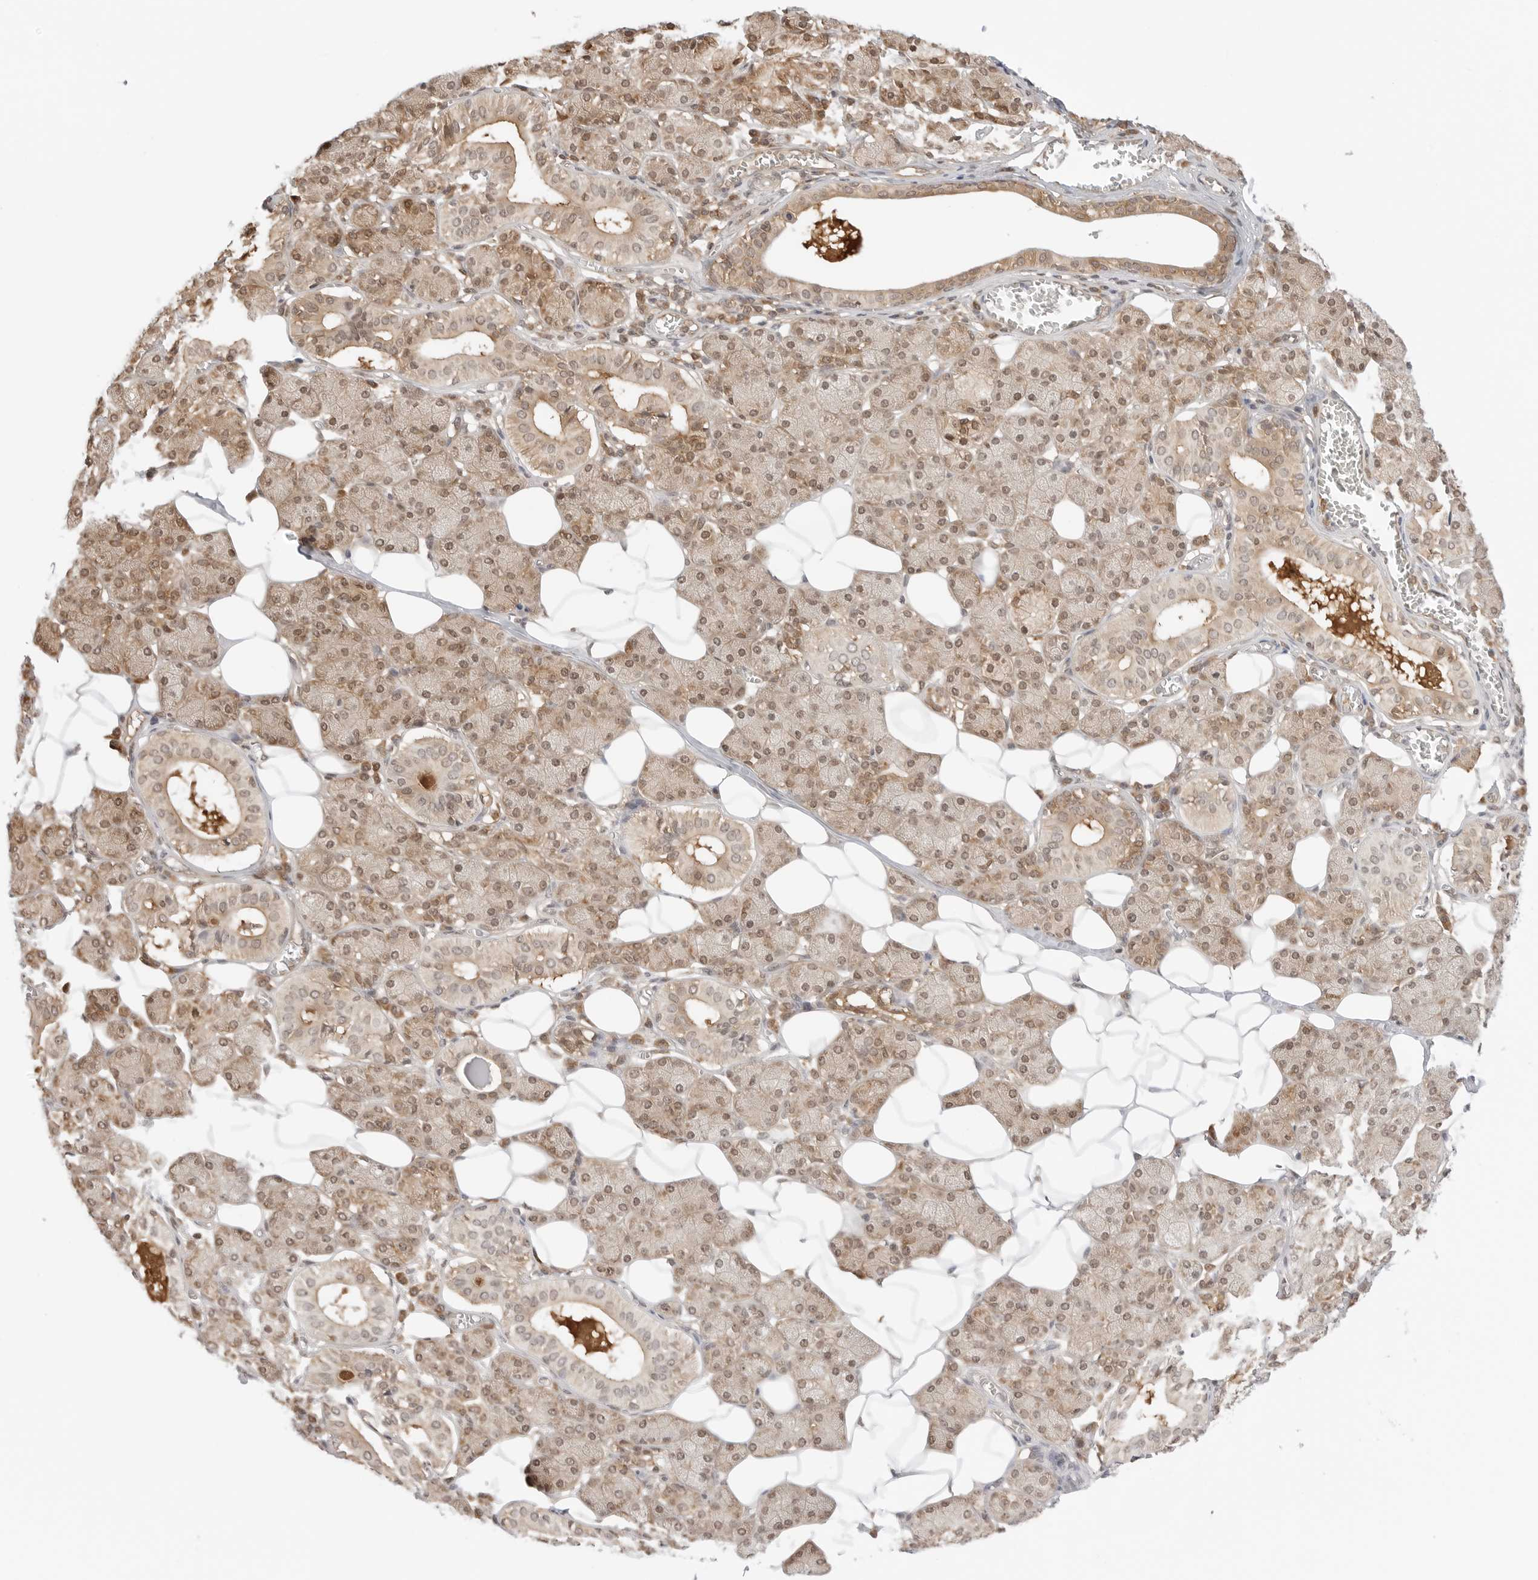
{"staining": {"intensity": "moderate", "quantity": ">75%", "location": "cytoplasmic/membranous,nuclear"}, "tissue": "salivary gland", "cell_type": "Glandular cells", "image_type": "normal", "snomed": [{"axis": "morphology", "description": "Normal tissue, NOS"}, {"axis": "topography", "description": "Salivary gland"}], "caption": "Protein expression analysis of unremarkable human salivary gland reveals moderate cytoplasmic/membranous,nuclear positivity in about >75% of glandular cells.", "gene": "NUDC", "patient": {"sex": "female", "age": 33}}